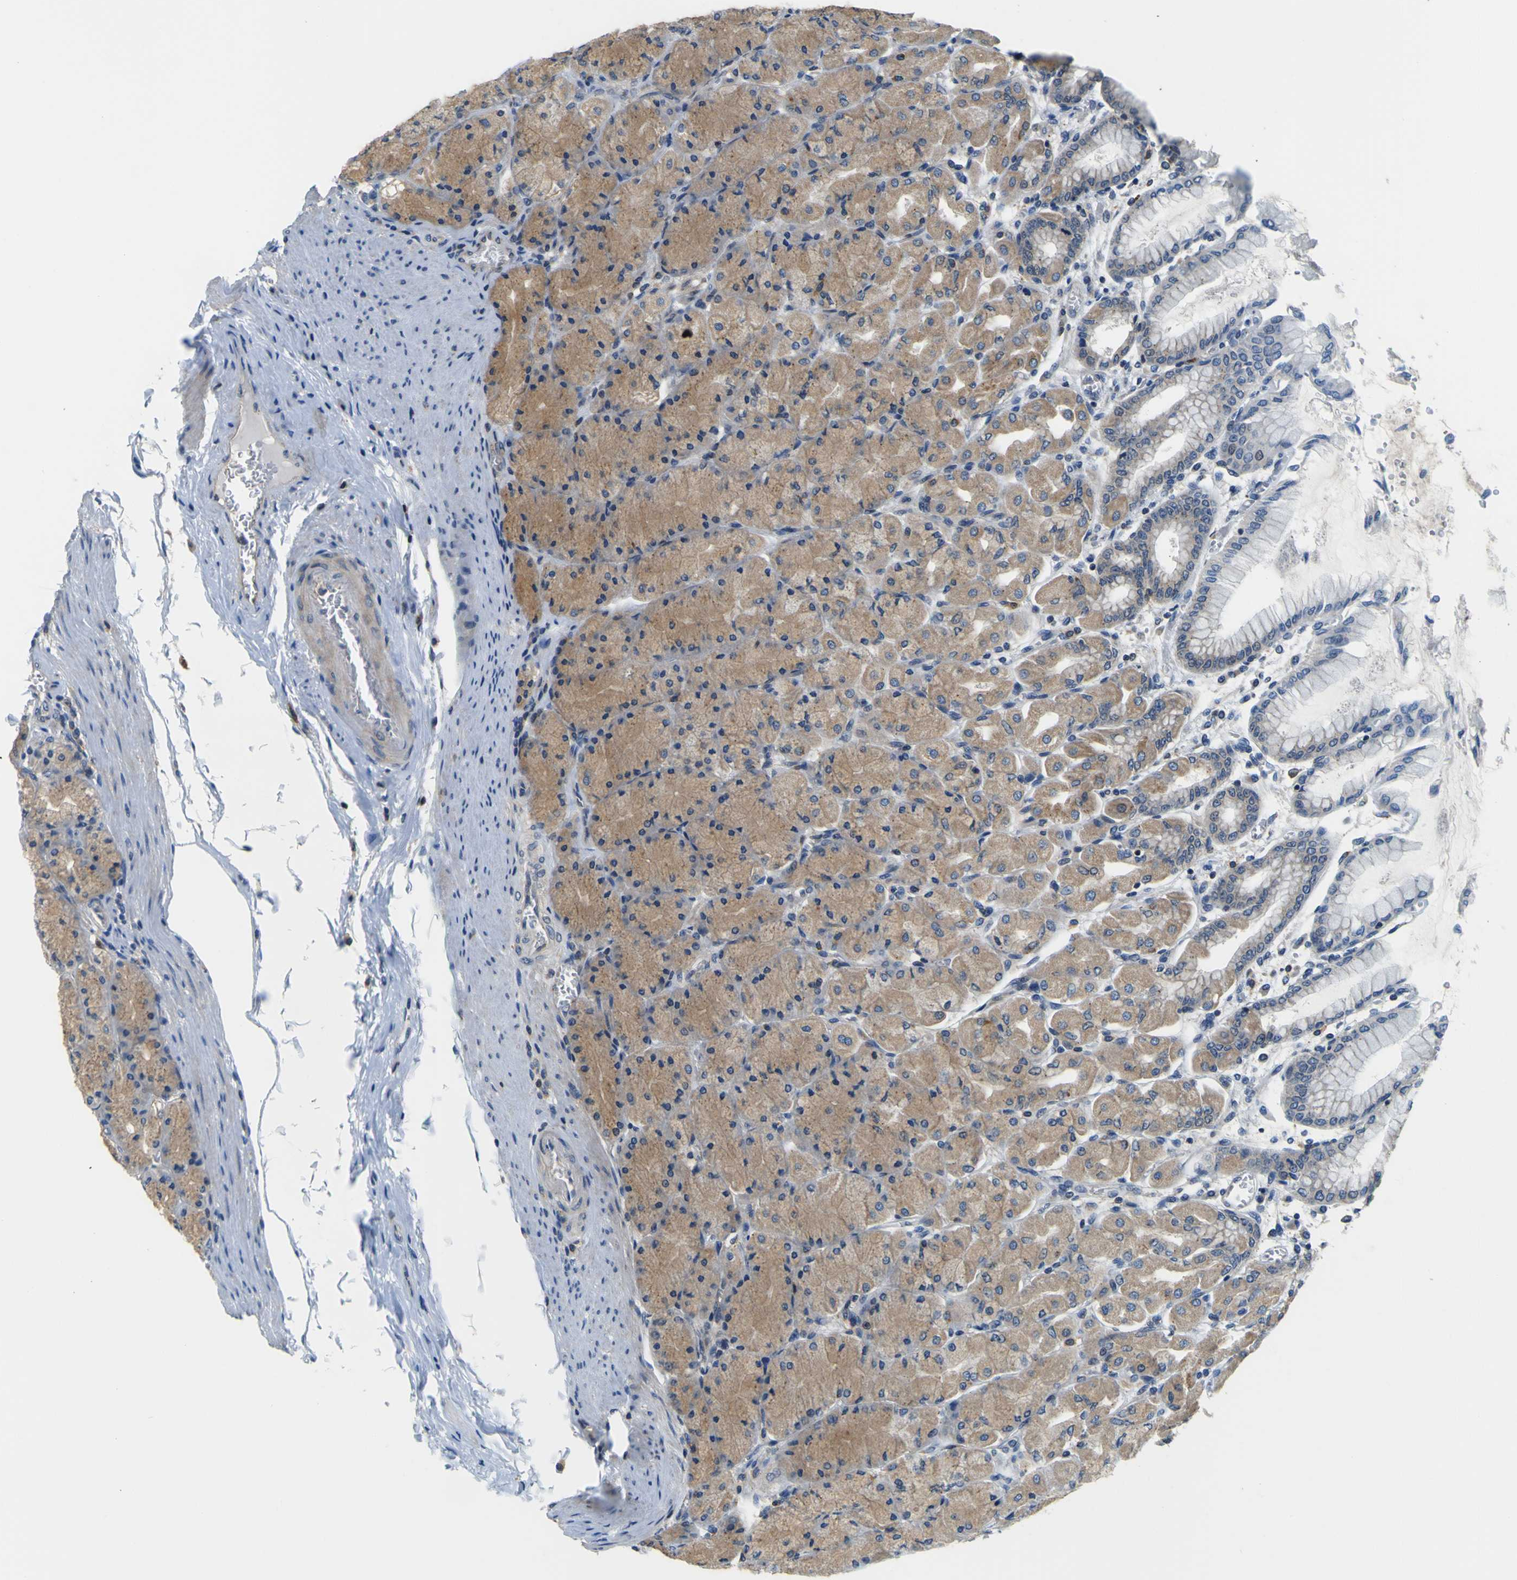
{"staining": {"intensity": "moderate", "quantity": ">75%", "location": "cytoplasmic/membranous"}, "tissue": "stomach", "cell_type": "Glandular cells", "image_type": "normal", "snomed": [{"axis": "morphology", "description": "Normal tissue, NOS"}, {"axis": "topography", "description": "Stomach, upper"}], "caption": "DAB (3,3'-diaminobenzidine) immunohistochemical staining of benign human stomach displays moderate cytoplasmic/membranous protein staining in approximately >75% of glandular cells. (DAB (3,3'-diaminobenzidine) IHC, brown staining for protein, blue staining for nuclei).", "gene": "TNIK", "patient": {"sex": "female", "age": 56}}